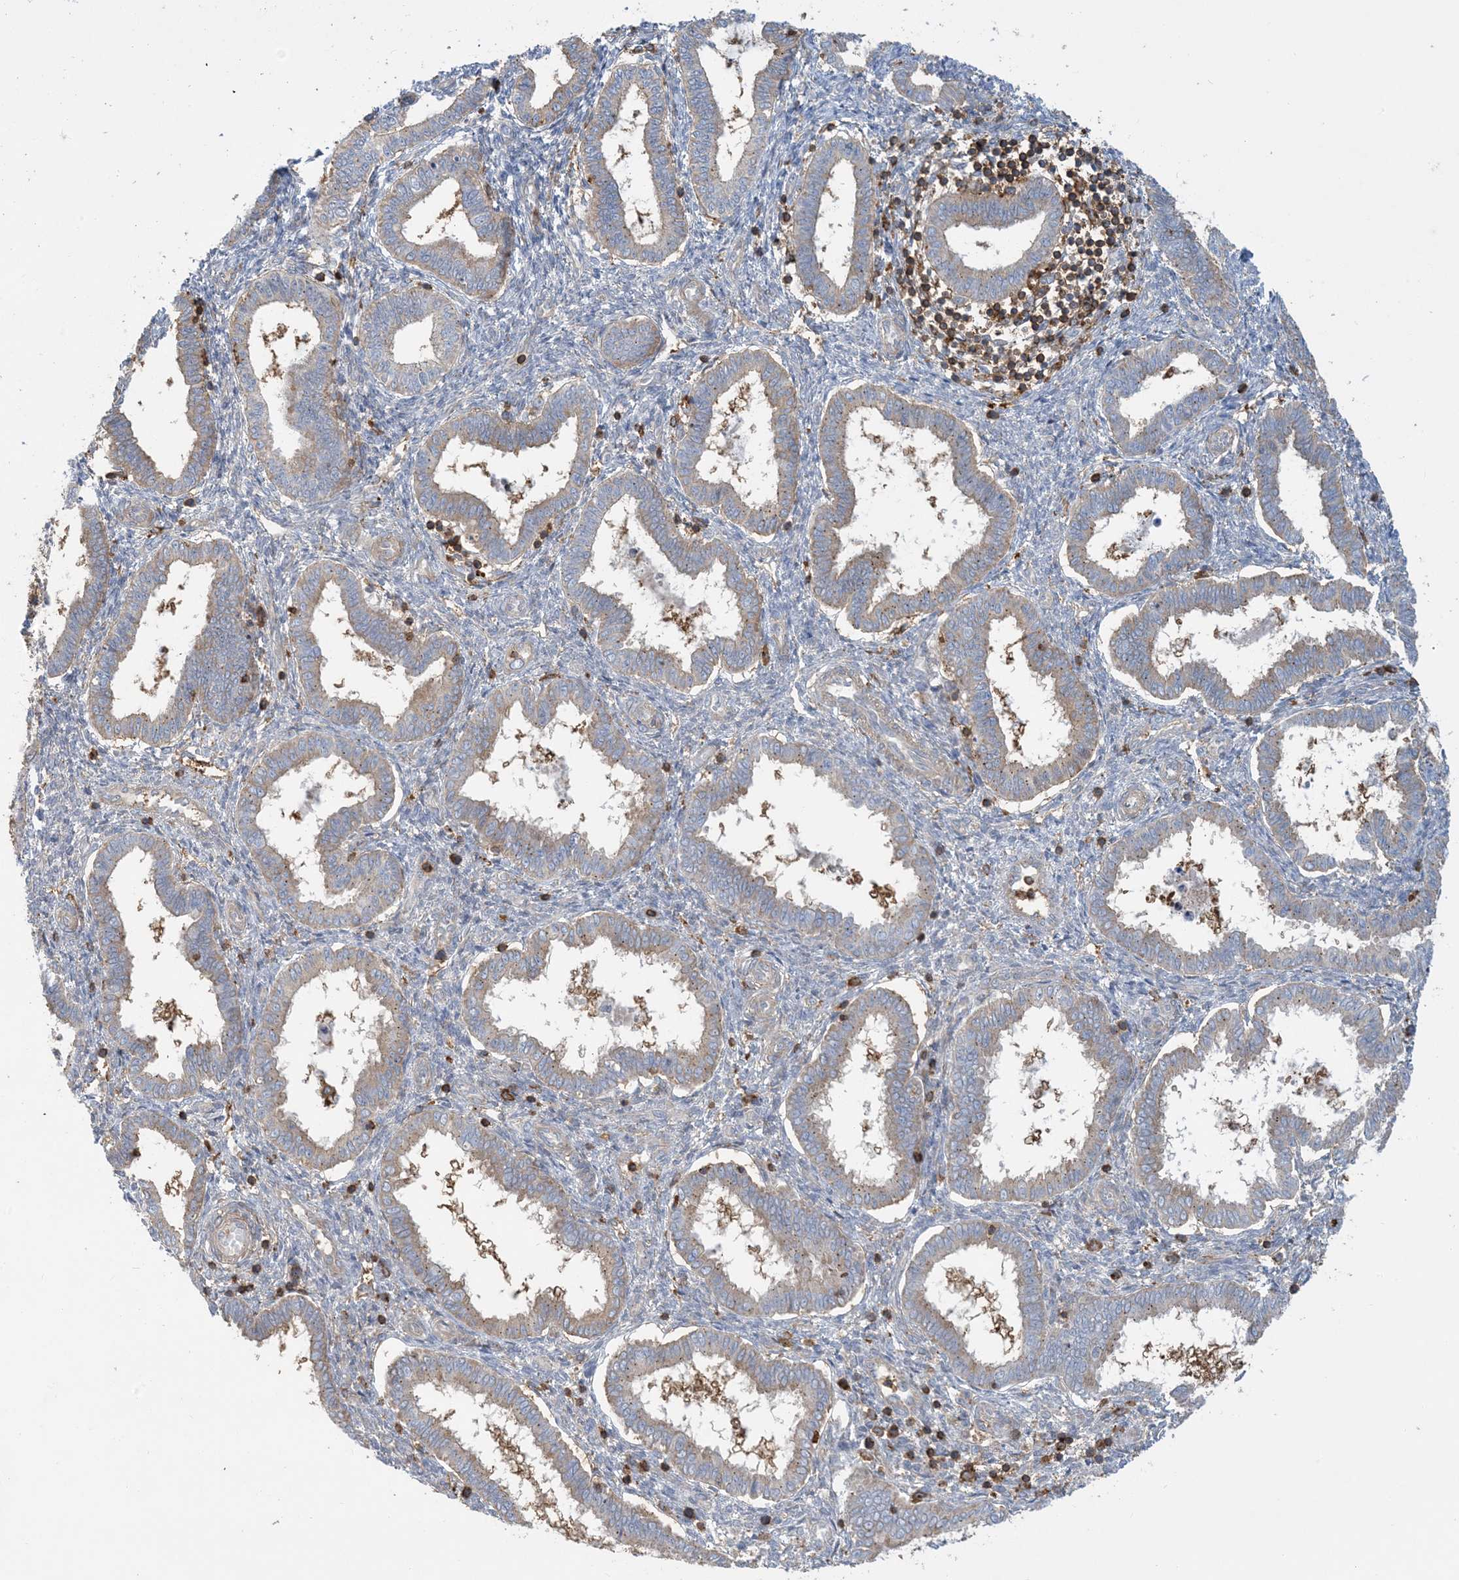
{"staining": {"intensity": "negative", "quantity": "none", "location": "none"}, "tissue": "endometrium", "cell_type": "Cells in endometrial stroma", "image_type": "normal", "snomed": [{"axis": "morphology", "description": "Normal tissue, NOS"}, {"axis": "topography", "description": "Endometrium"}], "caption": "This is a image of immunohistochemistry staining of benign endometrium, which shows no staining in cells in endometrial stroma. (DAB immunohistochemistry (IHC), high magnification).", "gene": "SFMBT2", "patient": {"sex": "female", "age": 24}}